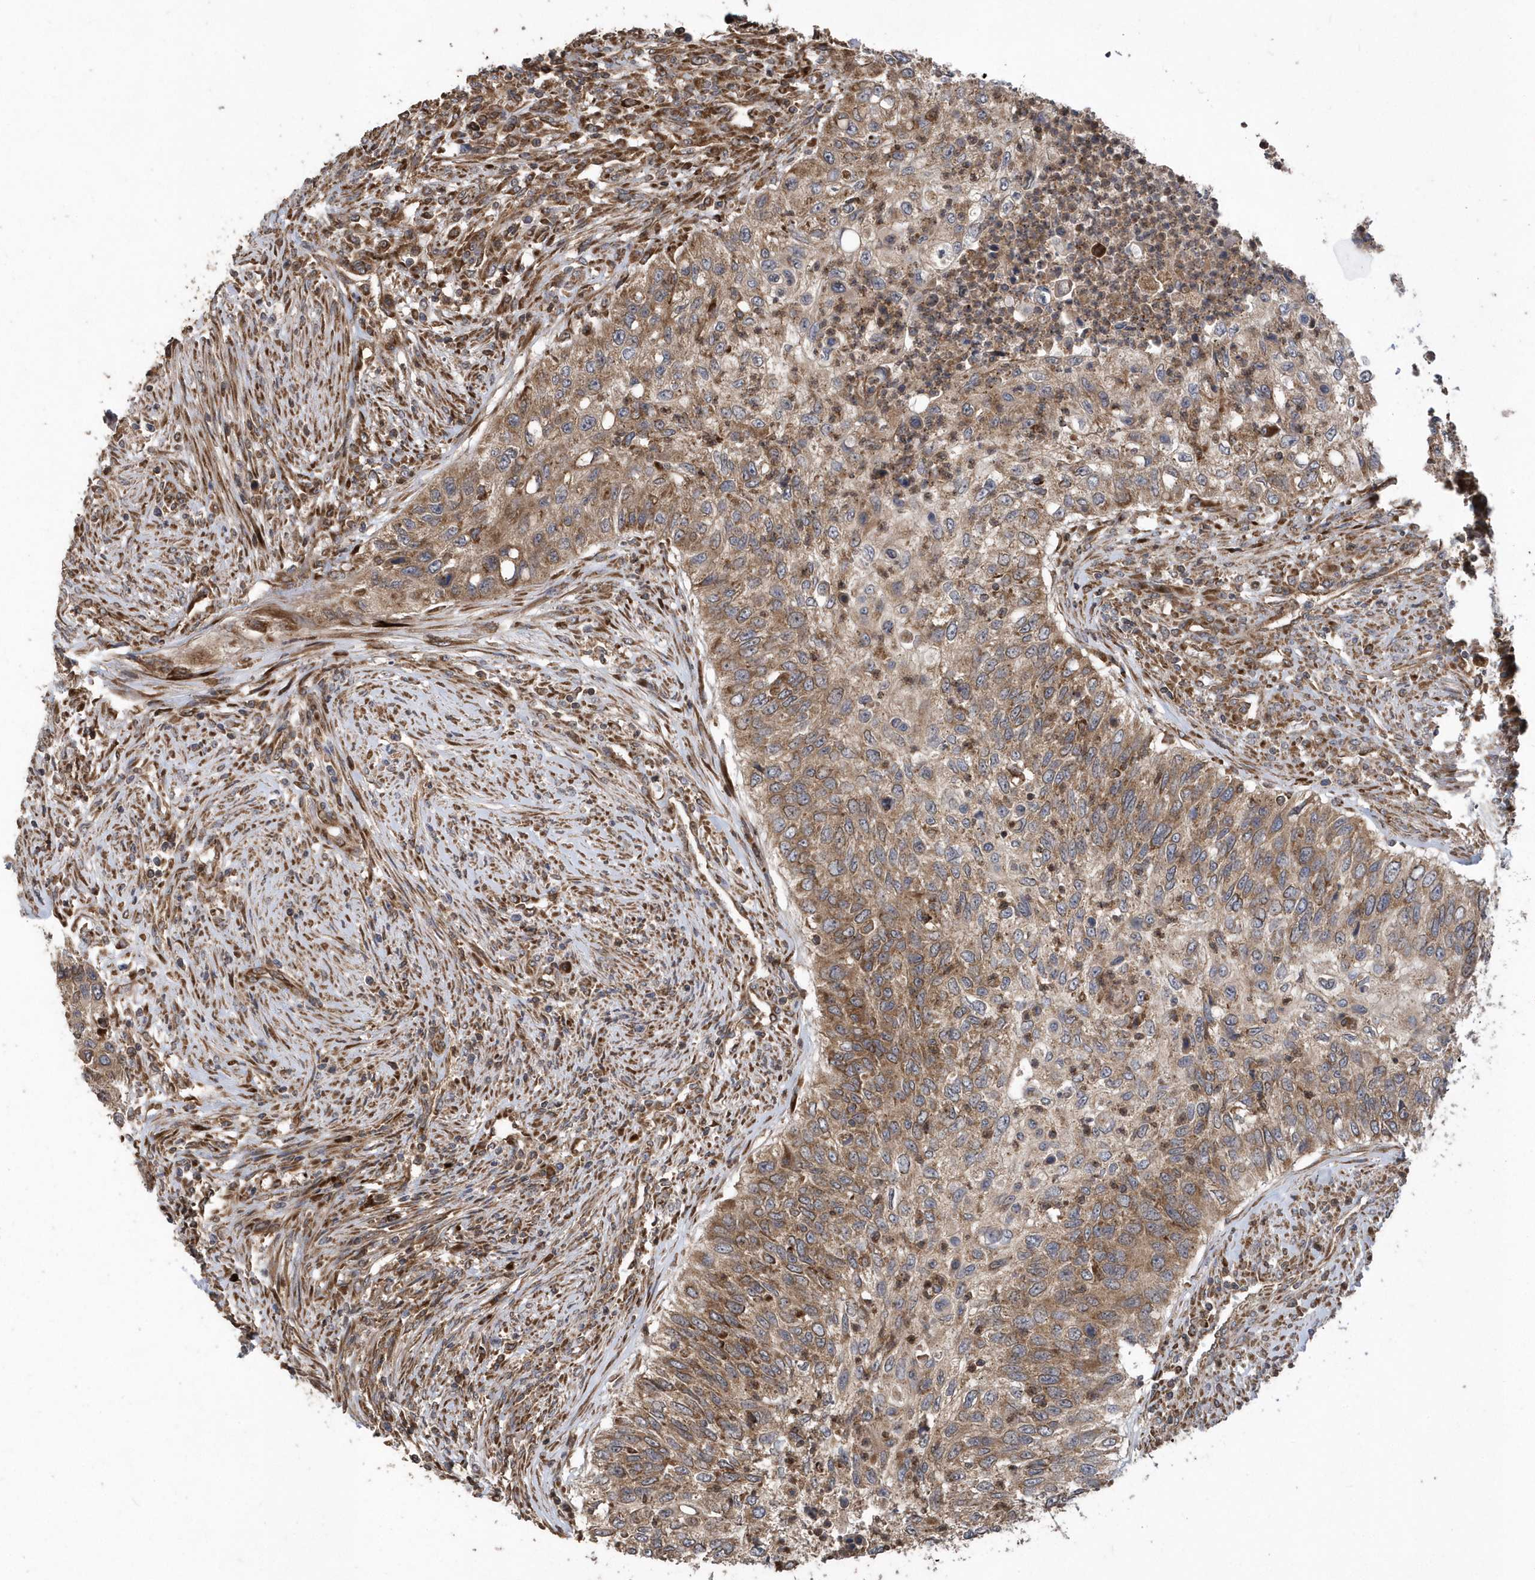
{"staining": {"intensity": "moderate", "quantity": "25%-75%", "location": "cytoplasmic/membranous"}, "tissue": "urothelial cancer", "cell_type": "Tumor cells", "image_type": "cancer", "snomed": [{"axis": "morphology", "description": "Urothelial carcinoma, High grade"}, {"axis": "topography", "description": "Urinary bladder"}], "caption": "A brown stain labels moderate cytoplasmic/membranous staining of a protein in human urothelial cancer tumor cells. (DAB (3,3'-diaminobenzidine) = brown stain, brightfield microscopy at high magnification).", "gene": "WASHC5", "patient": {"sex": "female", "age": 60}}